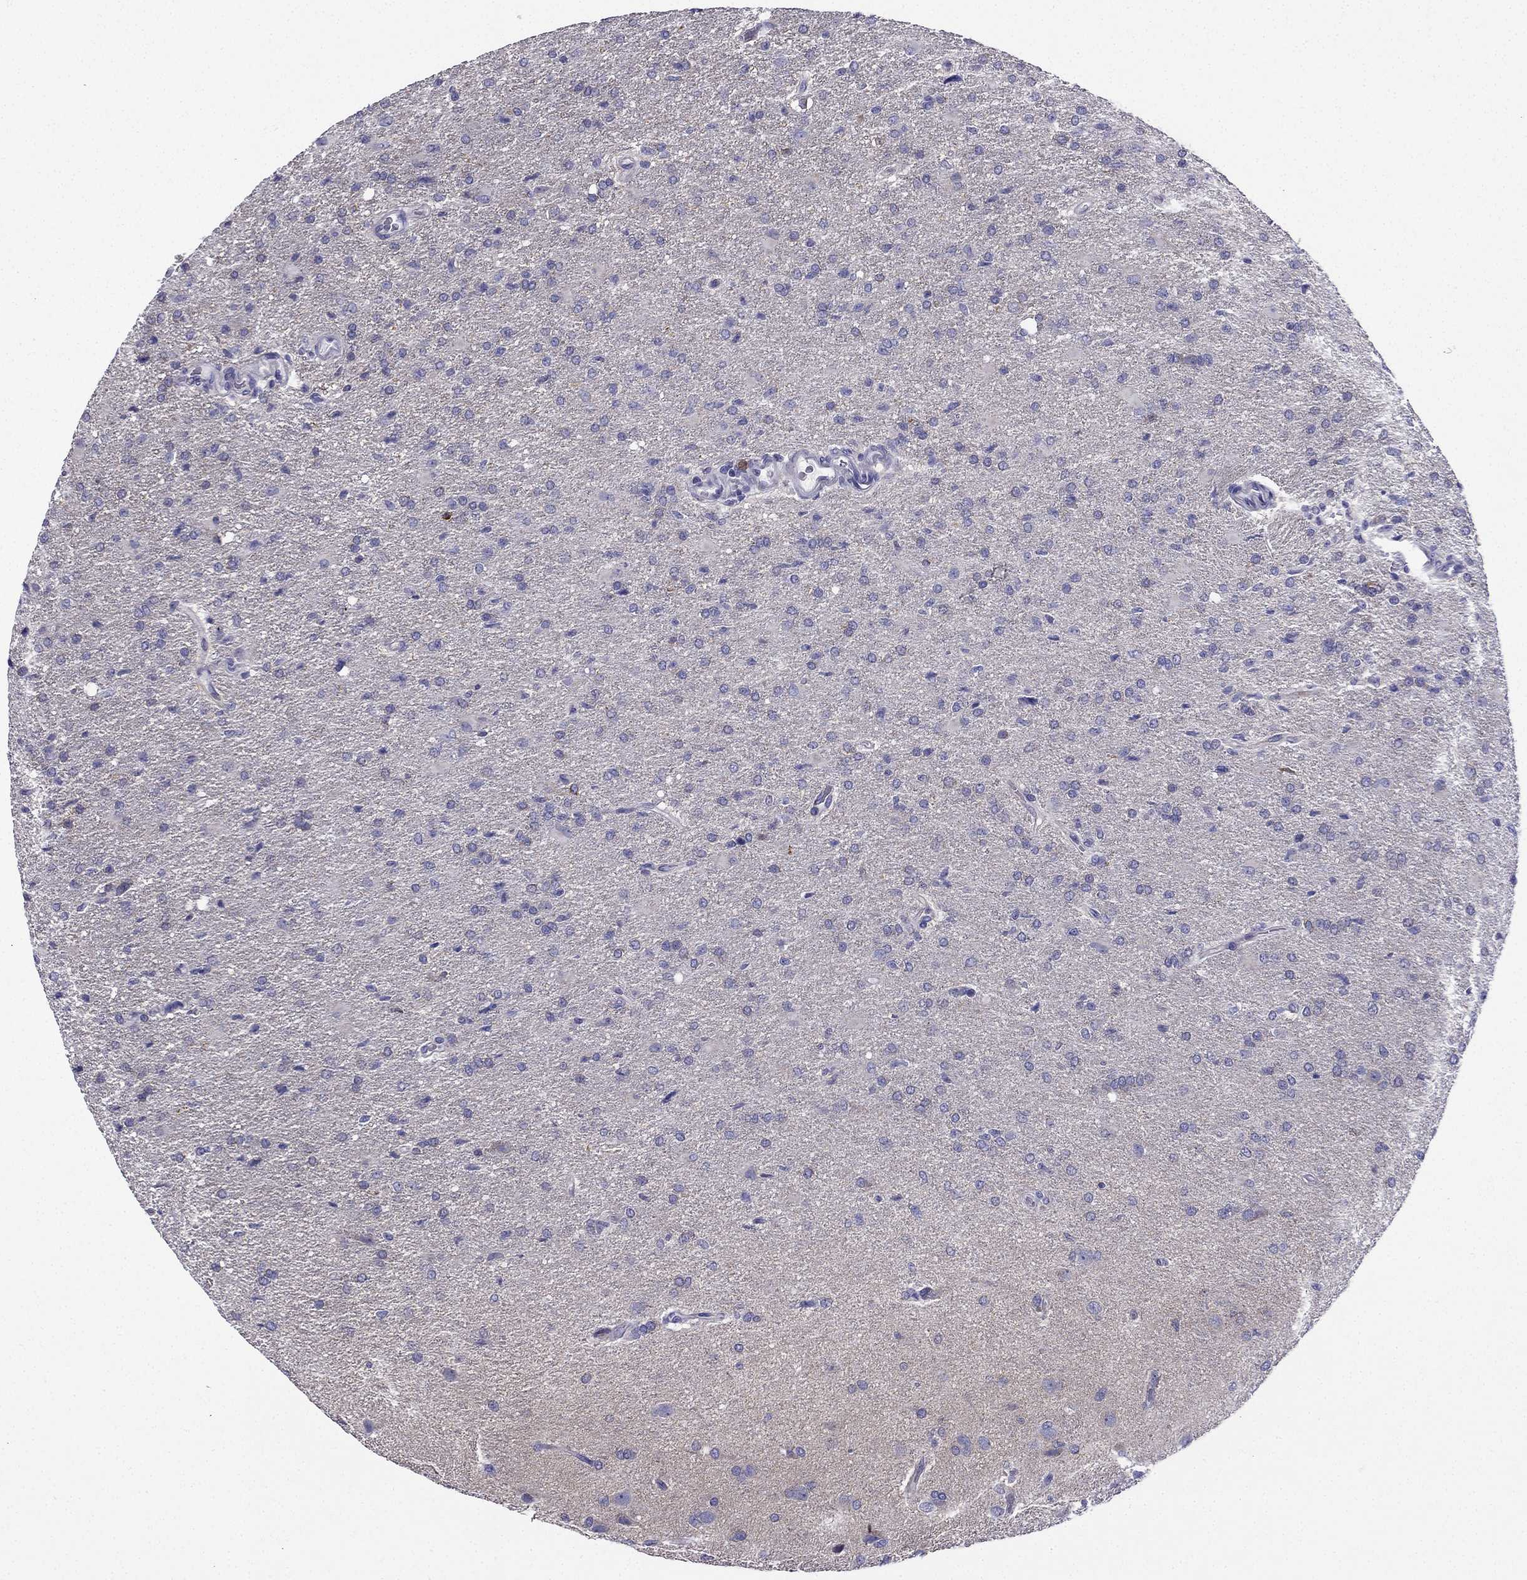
{"staining": {"intensity": "negative", "quantity": "none", "location": "none"}, "tissue": "glioma", "cell_type": "Tumor cells", "image_type": "cancer", "snomed": [{"axis": "morphology", "description": "Glioma, malignant, High grade"}, {"axis": "topography", "description": "Brain"}], "caption": "DAB (3,3'-diaminobenzidine) immunohistochemical staining of human malignant glioma (high-grade) displays no significant expression in tumor cells. (DAB IHC visualized using brightfield microscopy, high magnification).", "gene": "KIF5A", "patient": {"sex": "male", "age": 68}}